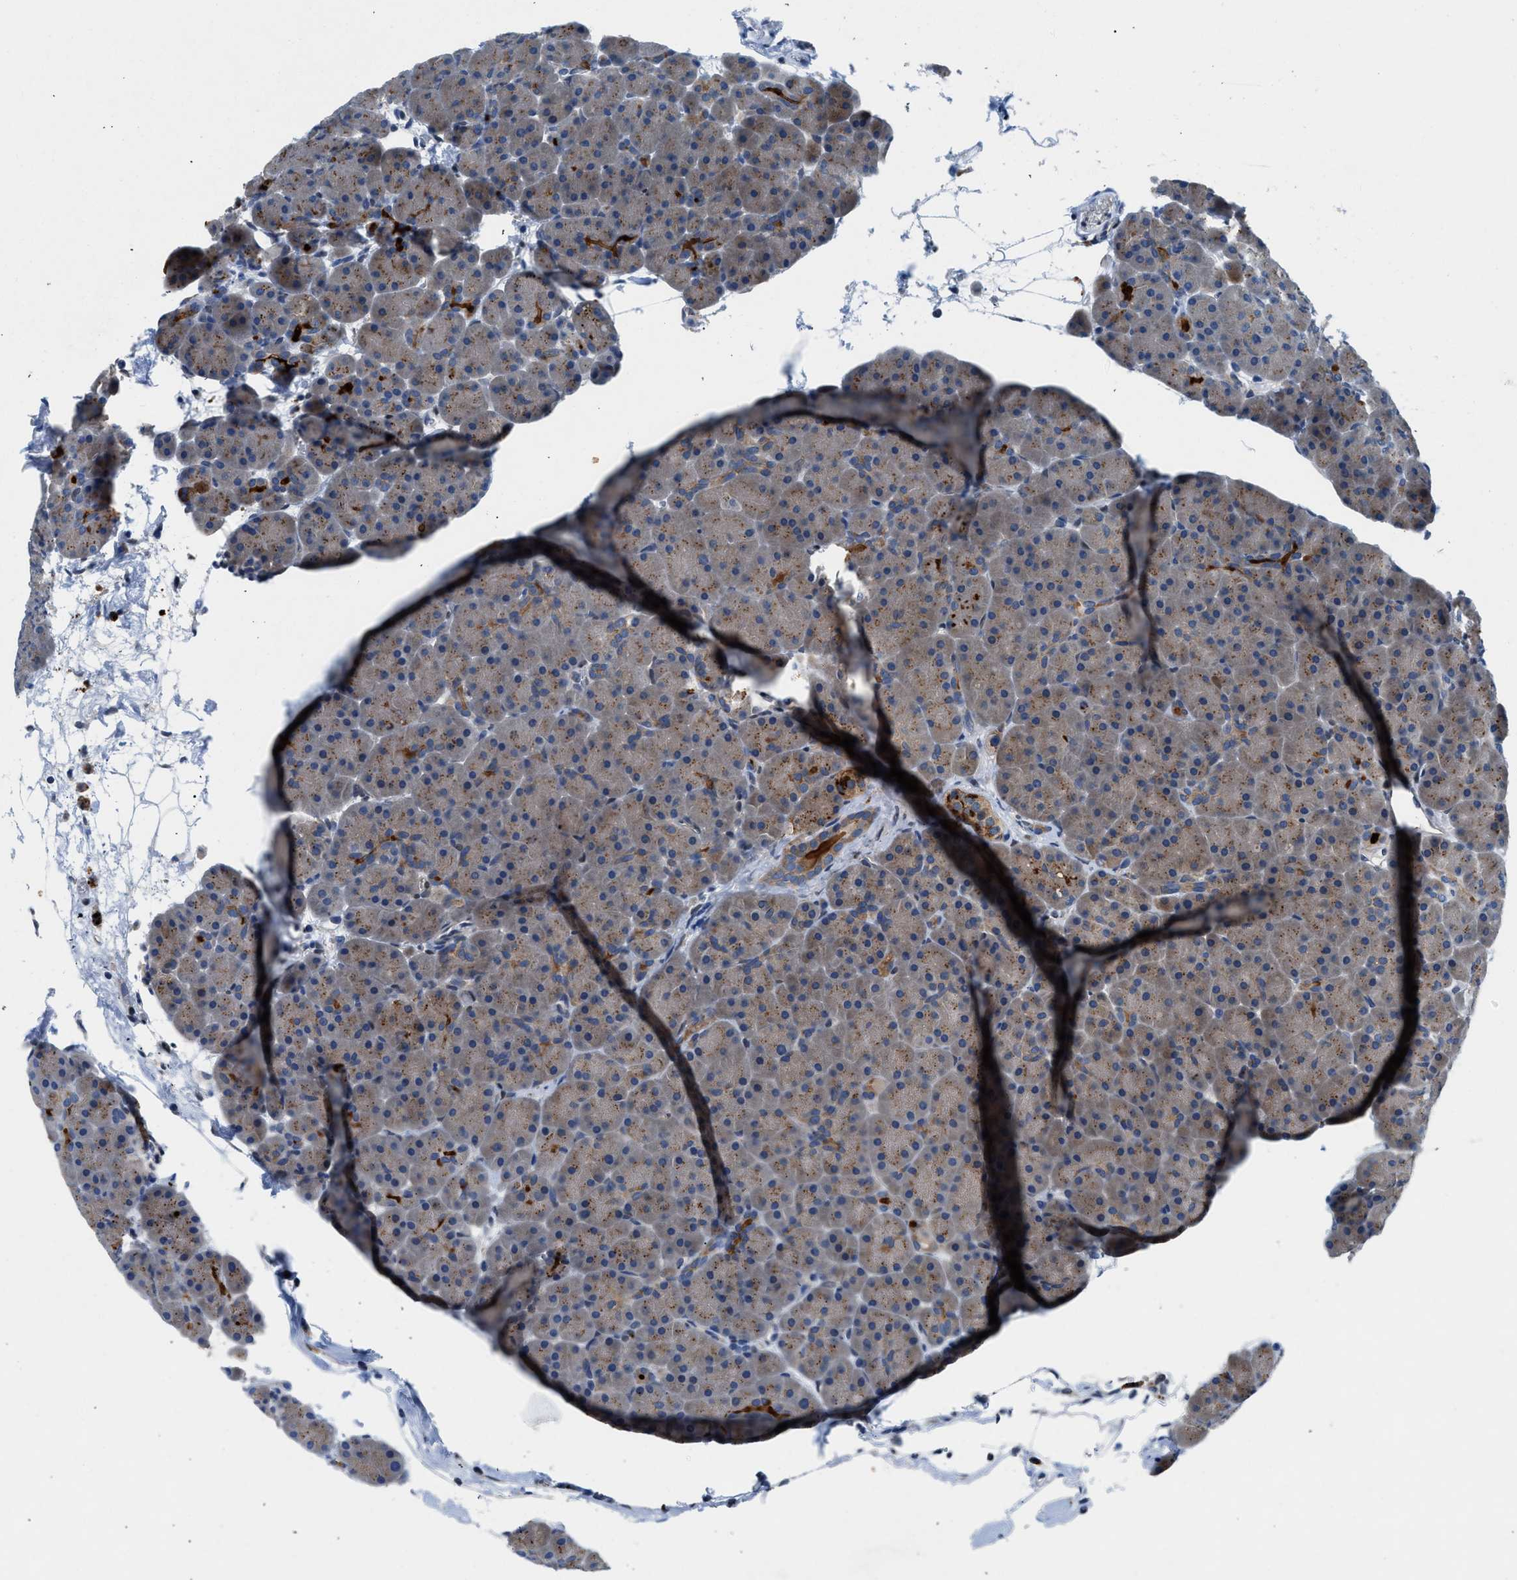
{"staining": {"intensity": "strong", "quantity": "25%-75%", "location": "cytoplasmic/membranous"}, "tissue": "pancreas", "cell_type": "Exocrine glandular cells", "image_type": "normal", "snomed": [{"axis": "morphology", "description": "Normal tissue, NOS"}, {"axis": "topography", "description": "Pancreas"}], "caption": "Immunohistochemistry (IHC) (DAB (3,3'-diaminobenzidine)) staining of unremarkable pancreas displays strong cytoplasmic/membranous protein expression in about 25%-75% of exocrine glandular cells. (Brightfield microscopy of DAB IHC at high magnification).", "gene": "COPS2", "patient": {"sex": "male", "age": 66}}